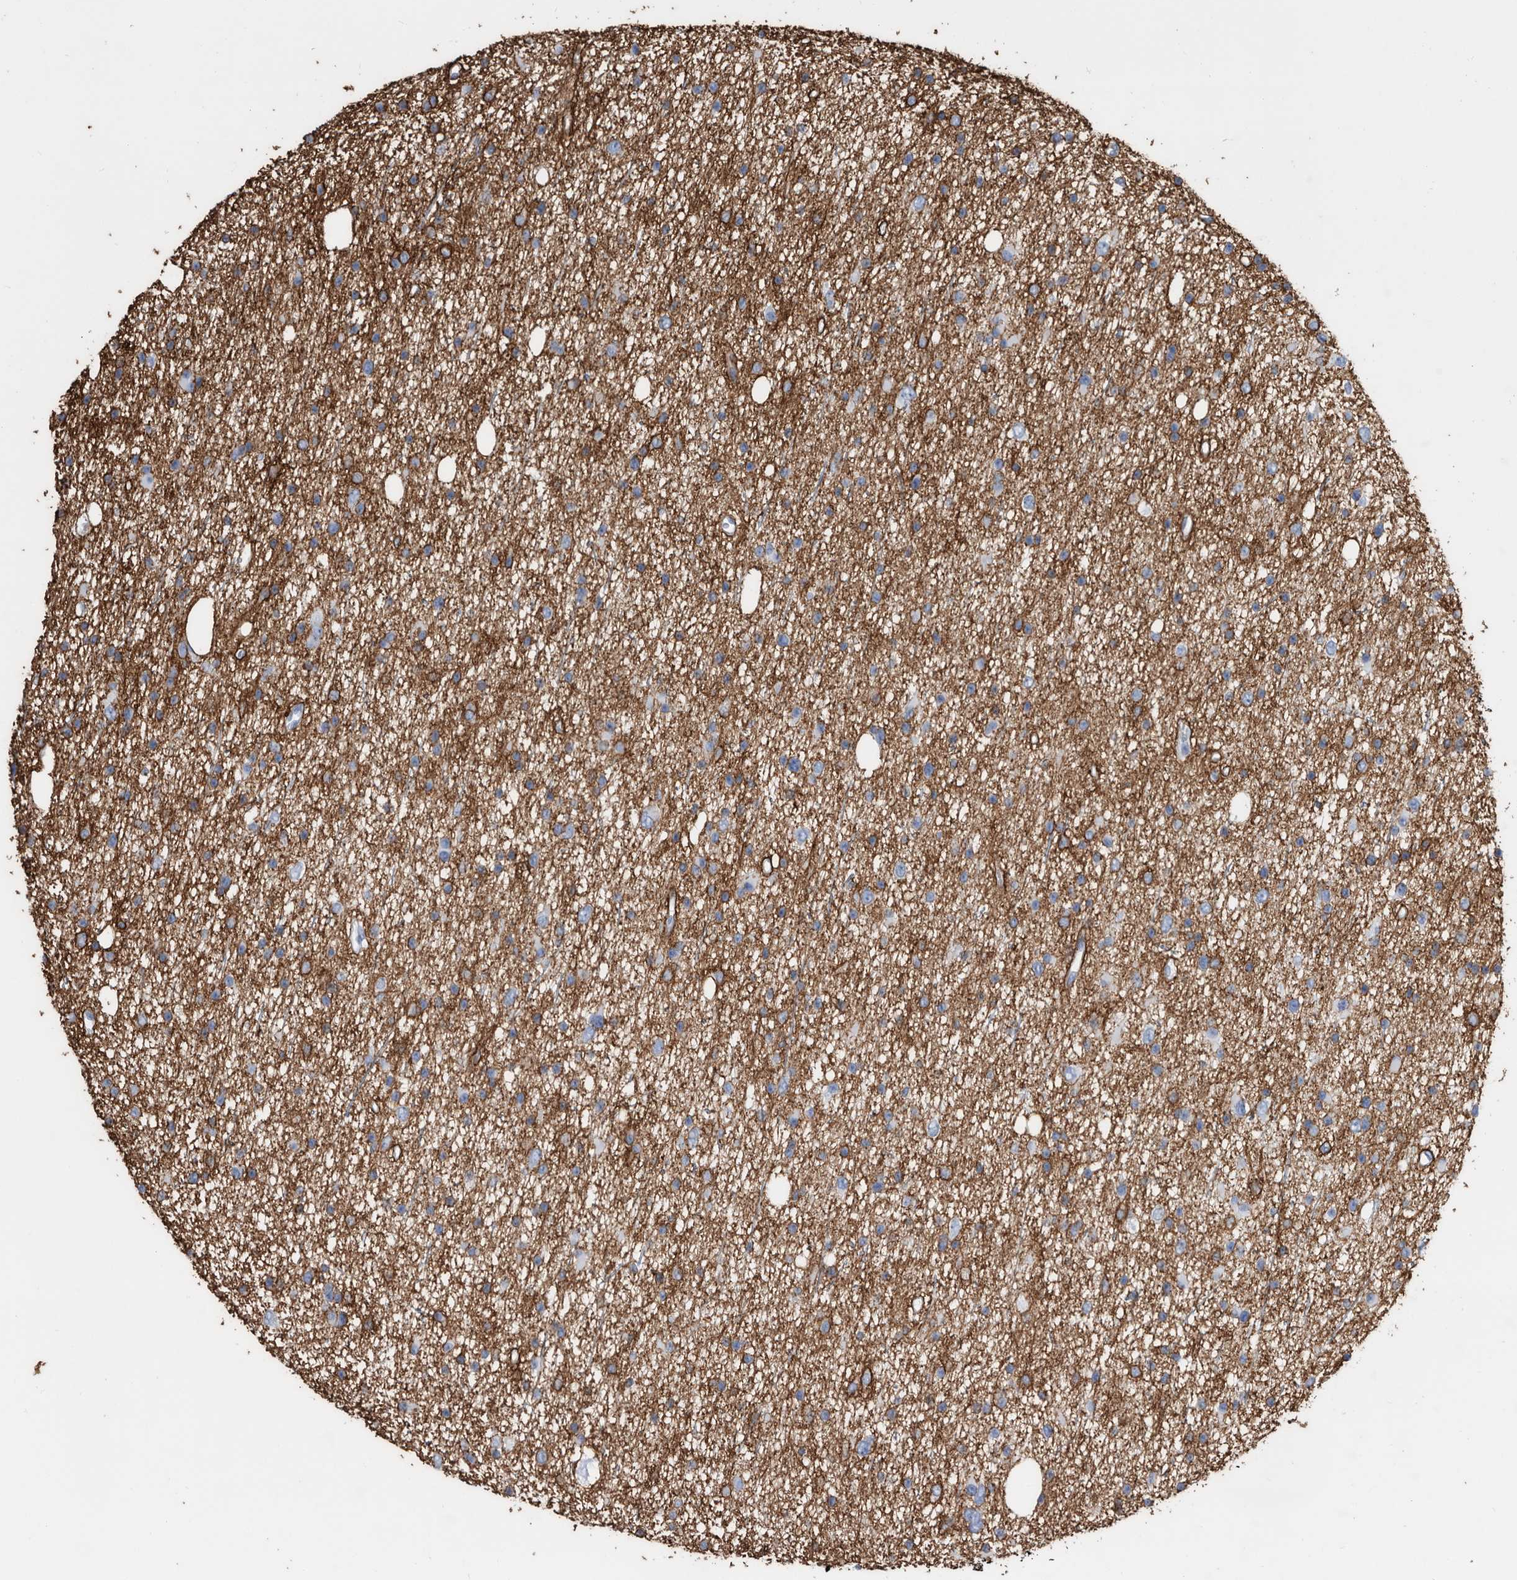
{"staining": {"intensity": "moderate", "quantity": "<25%", "location": "cytoplasmic/membranous"}, "tissue": "glioma", "cell_type": "Tumor cells", "image_type": "cancer", "snomed": [{"axis": "morphology", "description": "Glioma, malignant, Low grade"}, {"axis": "topography", "description": "Cerebral cortex"}], "caption": "Protein analysis of malignant low-grade glioma tissue reveals moderate cytoplasmic/membranous expression in approximately <25% of tumor cells.", "gene": "MS4A4A", "patient": {"sex": "female", "age": 39}}